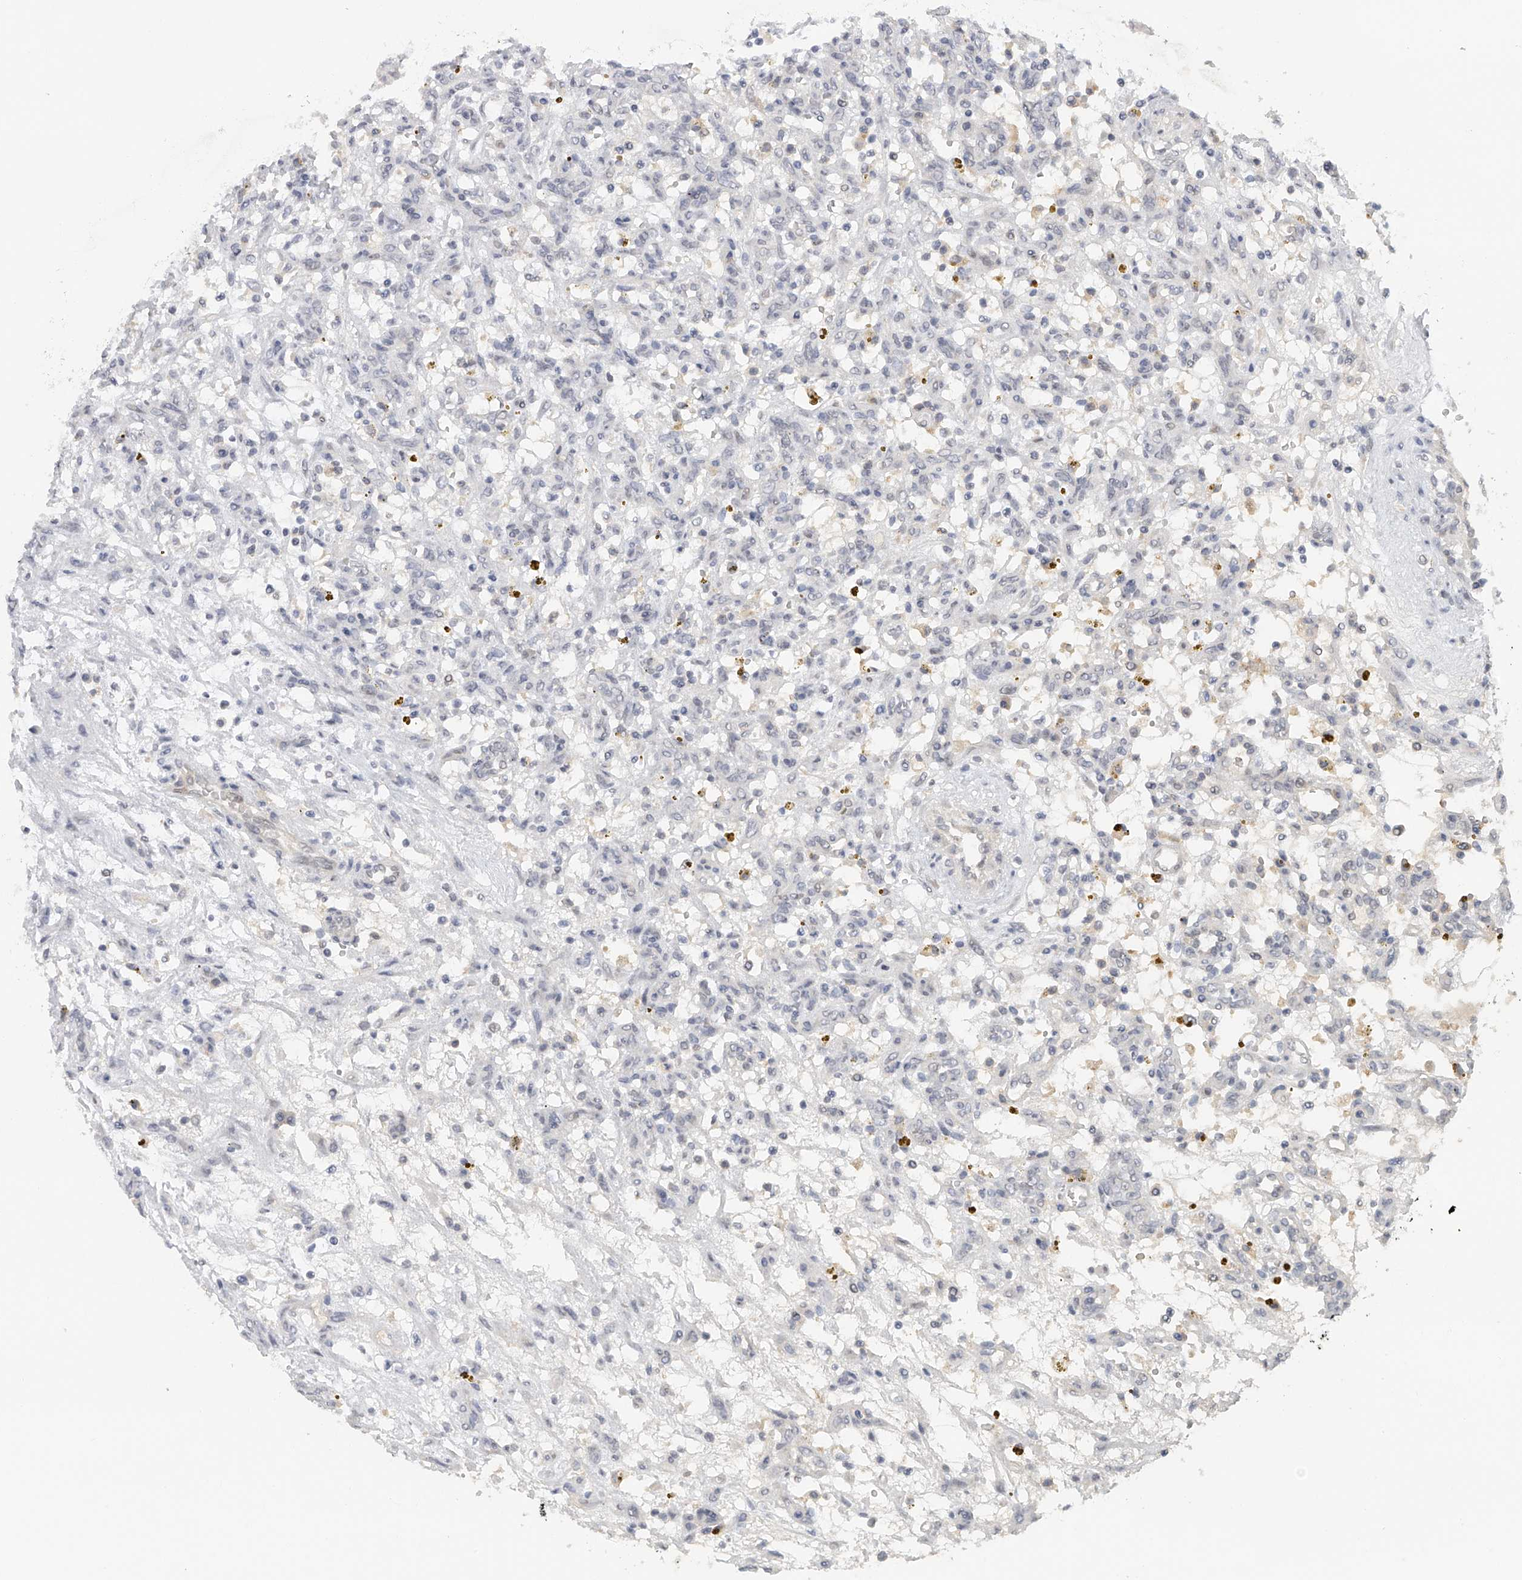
{"staining": {"intensity": "negative", "quantity": "none", "location": "none"}, "tissue": "renal cancer", "cell_type": "Tumor cells", "image_type": "cancer", "snomed": [{"axis": "morphology", "description": "Adenocarcinoma, NOS"}, {"axis": "topography", "description": "Kidney"}], "caption": "Renal cancer (adenocarcinoma) was stained to show a protein in brown. There is no significant expression in tumor cells.", "gene": "DDX43", "patient": {"sex": "female", "age": 57}}